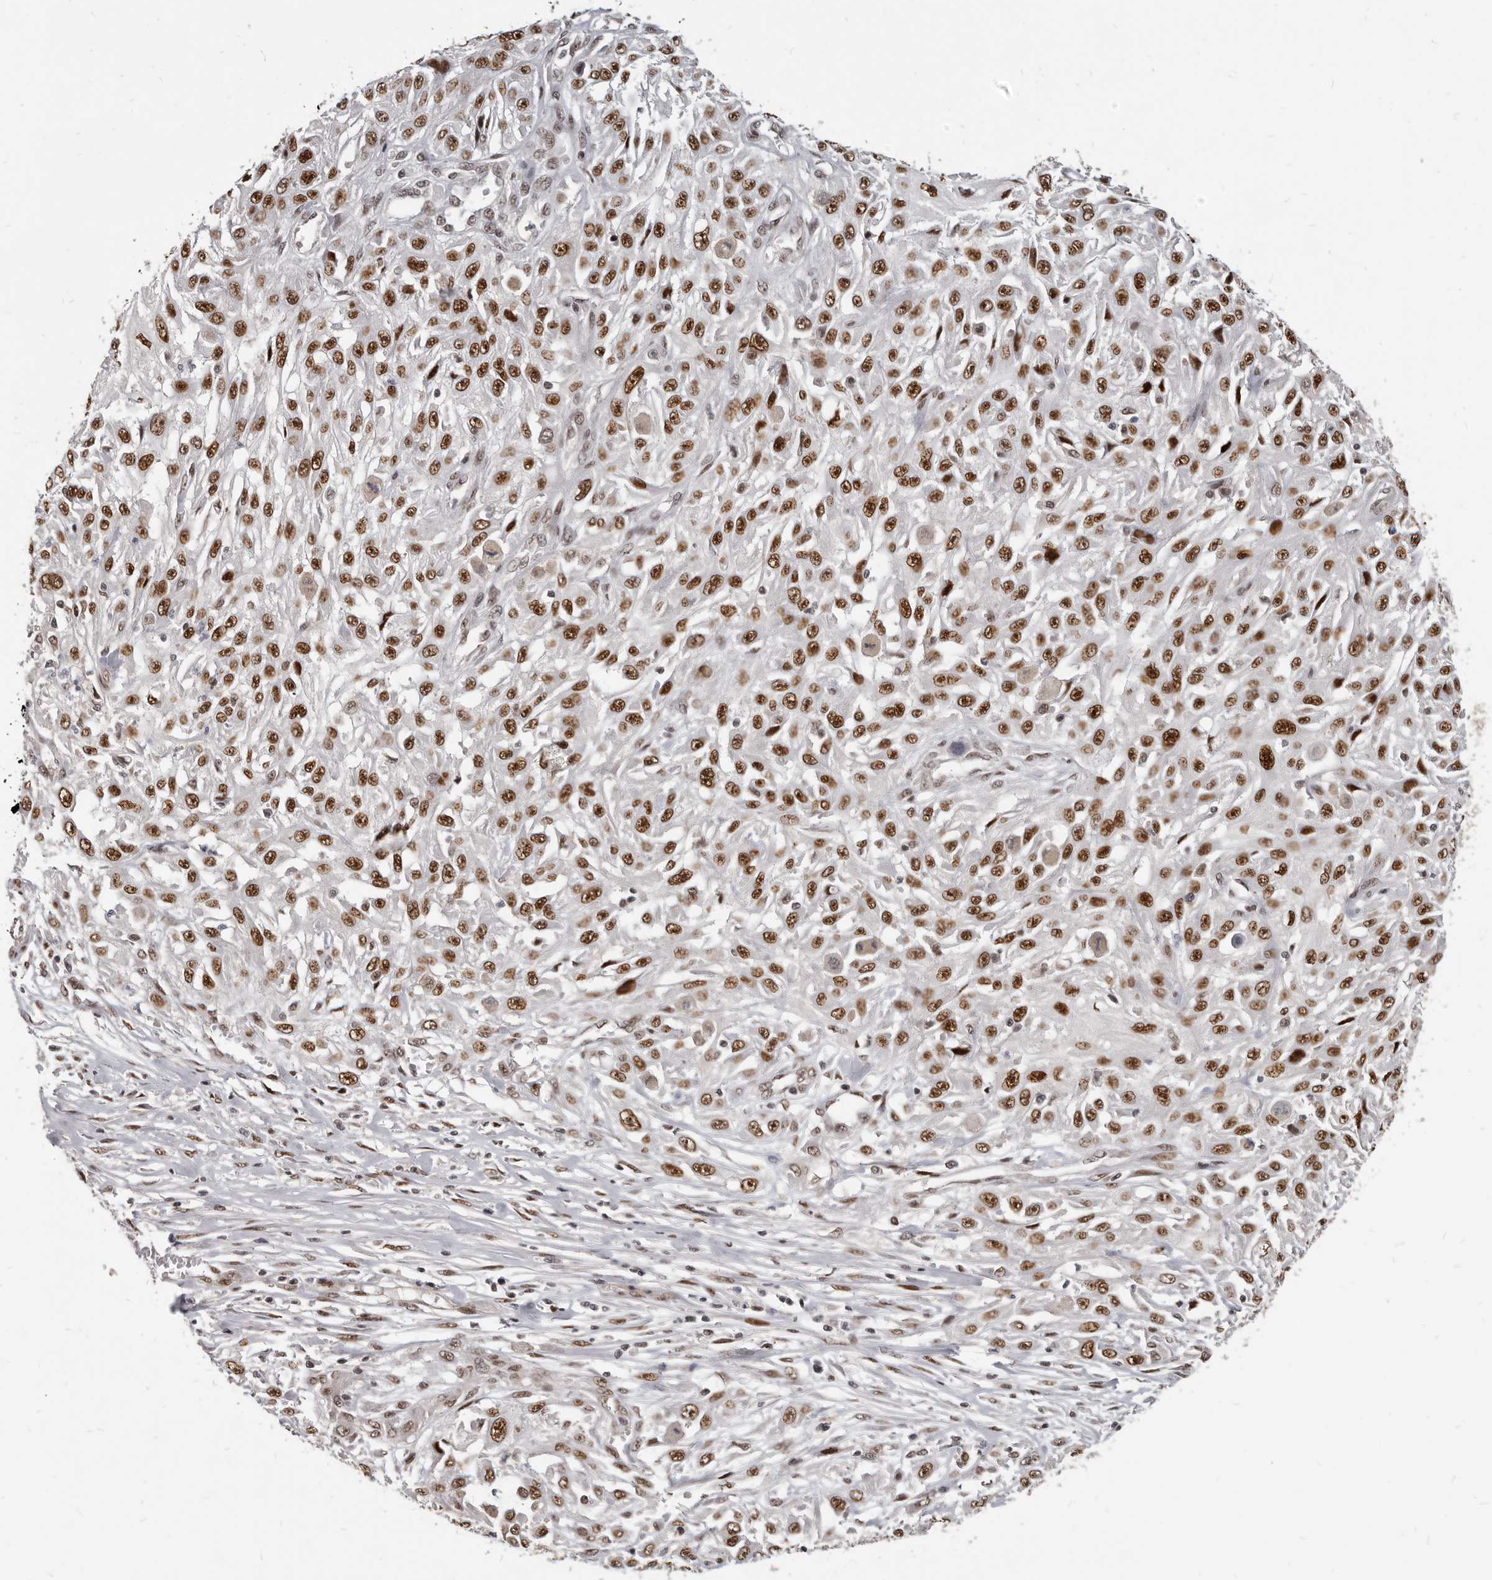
{"staining": {"intensity": "strong", "quantity": ">75%", "location": "nuclear"}, "tissue": "skin cancer", "cell_type": "Tumor cells", "image_type": "cancer", "snomed": [{"axis": "morphology", "description": "Squamous cell carcinoma, NOS"}, {"axis": "morphology", "description": "Squamous cell carcinoma, metastatic, NOS"}, {"axis": "topography", "description": "Skin"}, {"axis": "topography", "description": "Lymph node"}], "caption": "Immunohistochemical staining of human skin squamous cell carcinoma shows high levels of strong nuclear expression in approximately >75% of tumor cells.", "gene": "ATF5", "patient": {"sex": "male", "age": 75}}